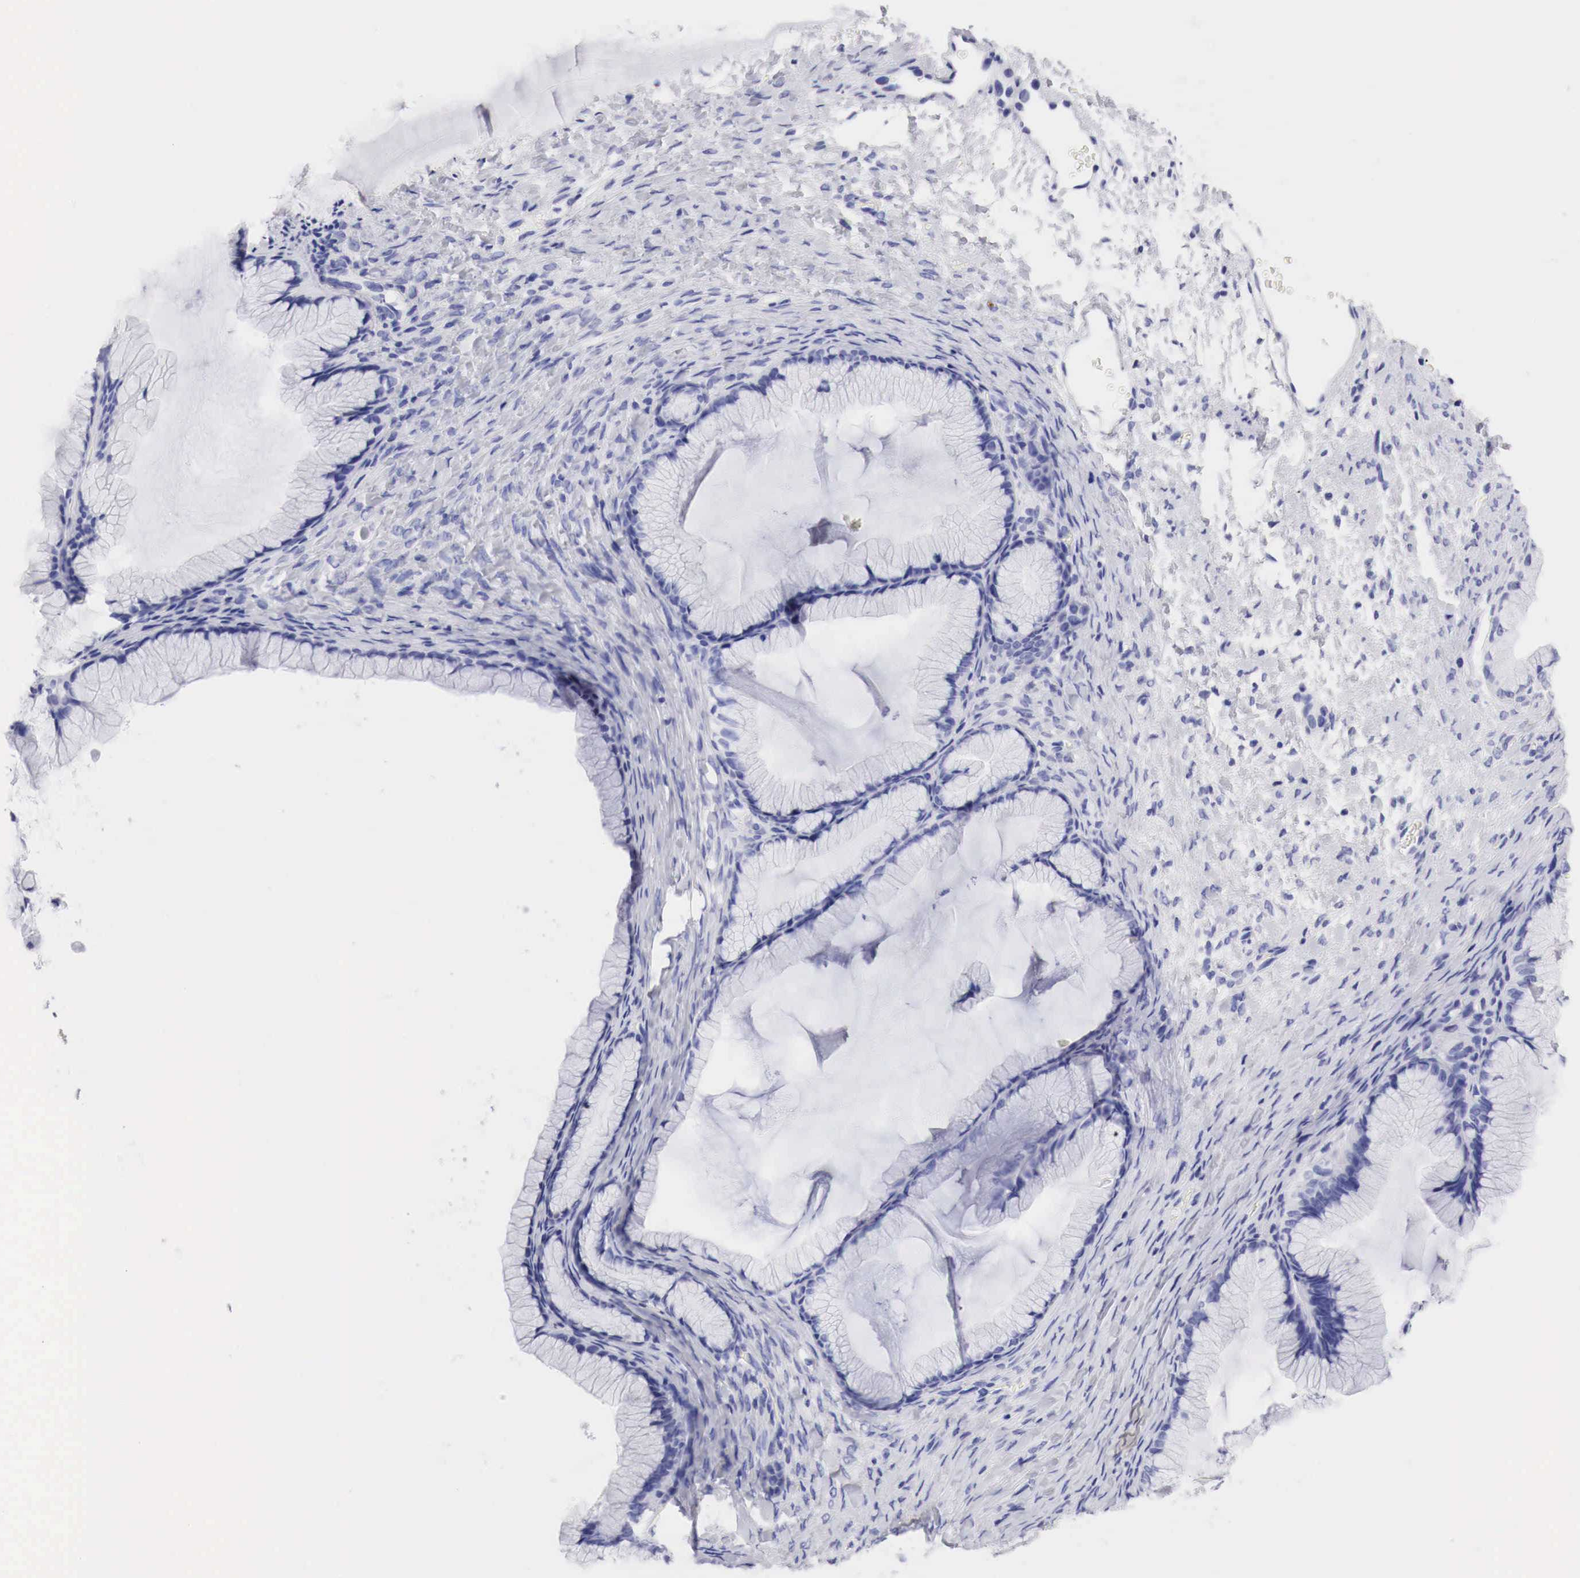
{"staining": {"intensity": "negative", "quantity": "none", "location": "none"}, "tissue": "ovarian cancer", "cell_type": "Tumor cells", "image_type": "cancer", "snomed": [{"axis": "morphology", "description": "Cystadenocarcinoma, mucinous, NOS"}, {"axis": "topography", "description": "Ovary"}], "caption": "Immunohistochemistry (IHC) of human ovarian mucinous cystadenocarcinoma displays no expression in tumor cells.", "gene": "TYR", "patient": {"sex": "female", "age": 41}}